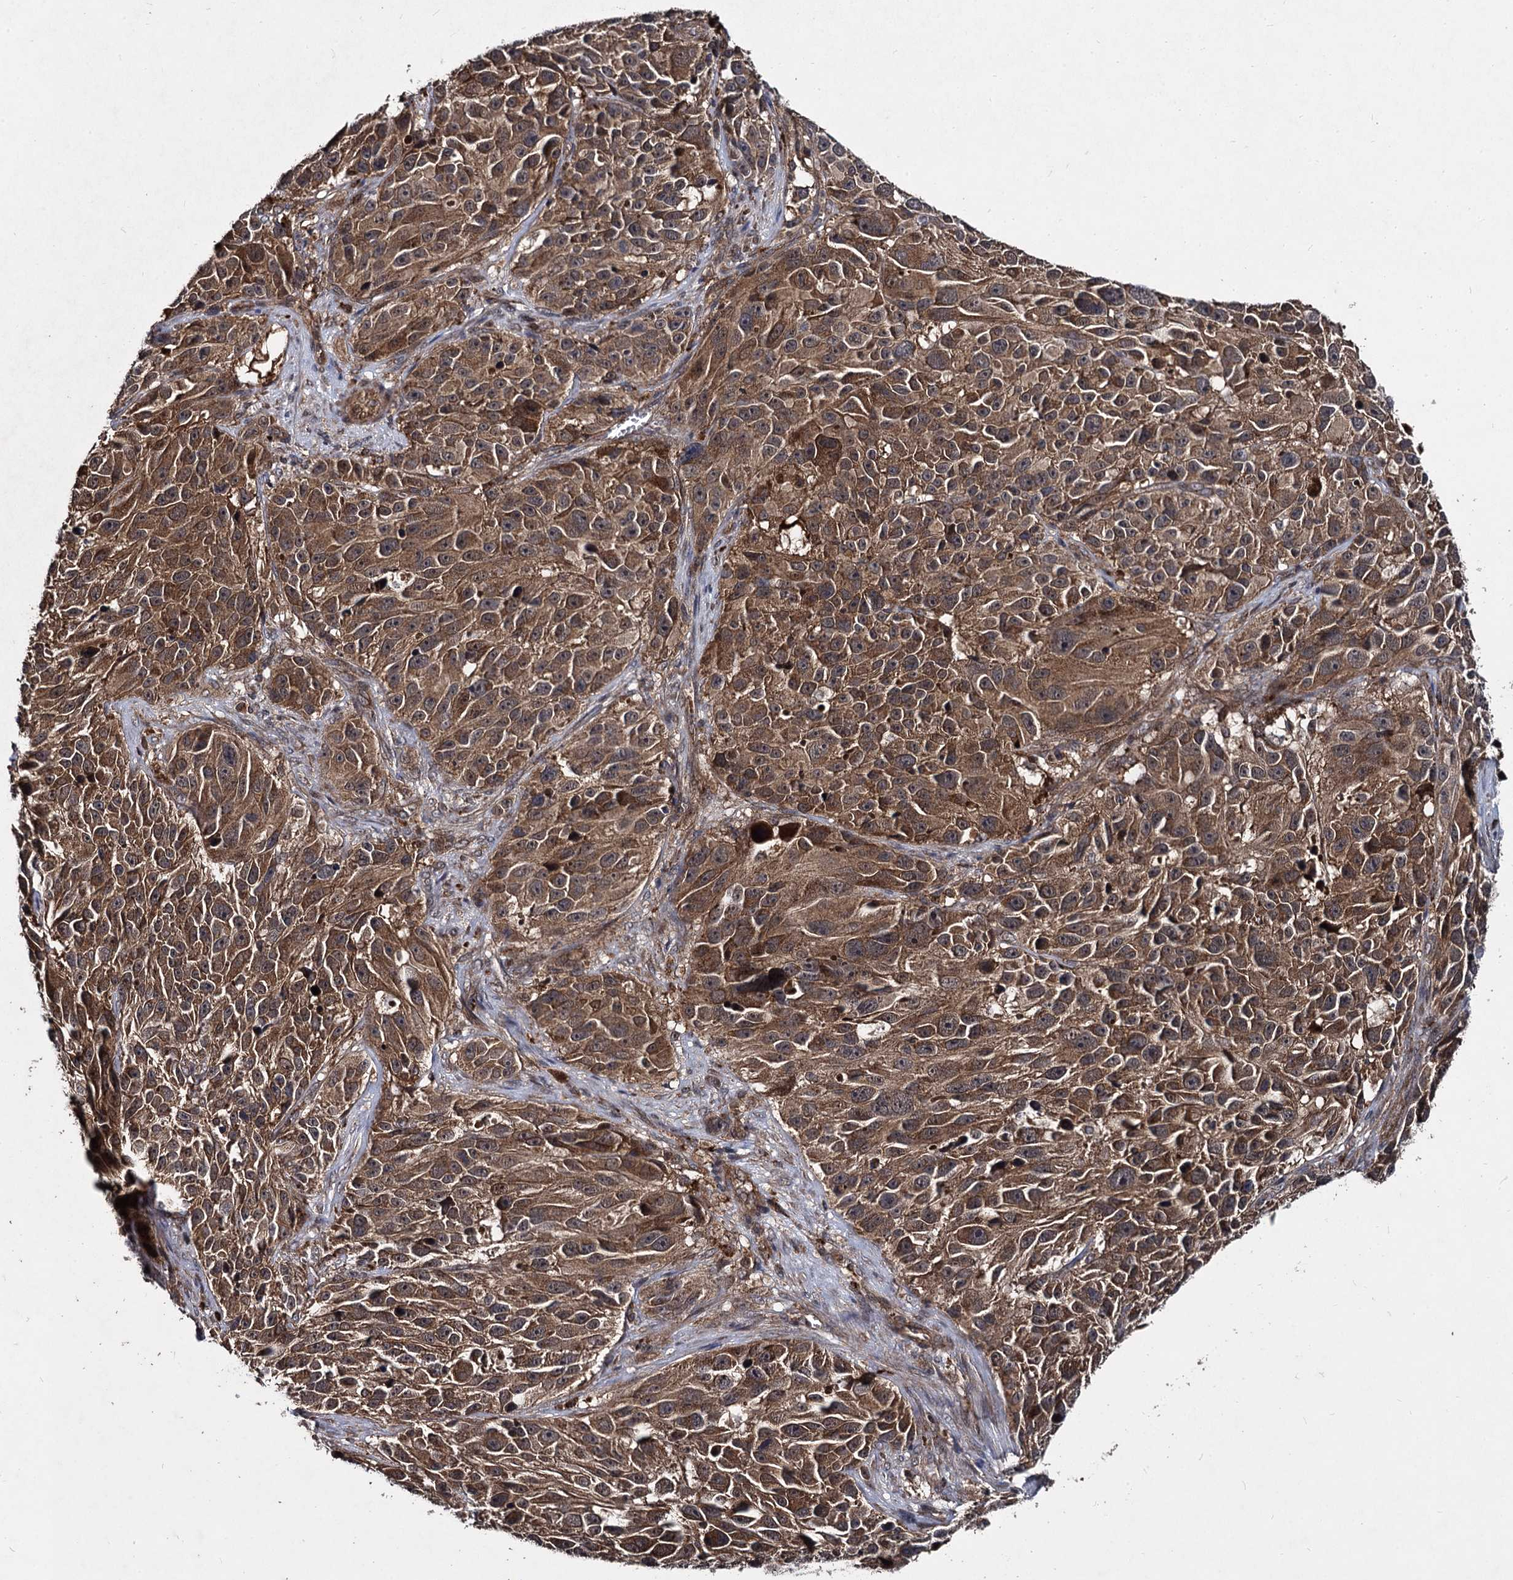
{"staining": {"intensity": "strong", "quantity": ">75%", "location": "cytoplasmic/membranous"}, "tissue": "melanoma", "cell_type": "Tumor cells", "image_type": "cancer", "snomed": [{"axis": "morphology", "description": "Malignant melanoma, NOS"}, {"axis": "topography", "description": "Skin"}], "caption": "Immunohistochemical staining of malignant melanoma demonstrates high levels of strong cytoplasmic/membranous staining in approximately >75% of tumor cells. The staining is performed using DAB brown chromogen to label protein expression. The nuclei are counter-stained blue using hematoxylin.", "gene": "BCL2L2", "patient": {"sex": "male", "age": 84}}